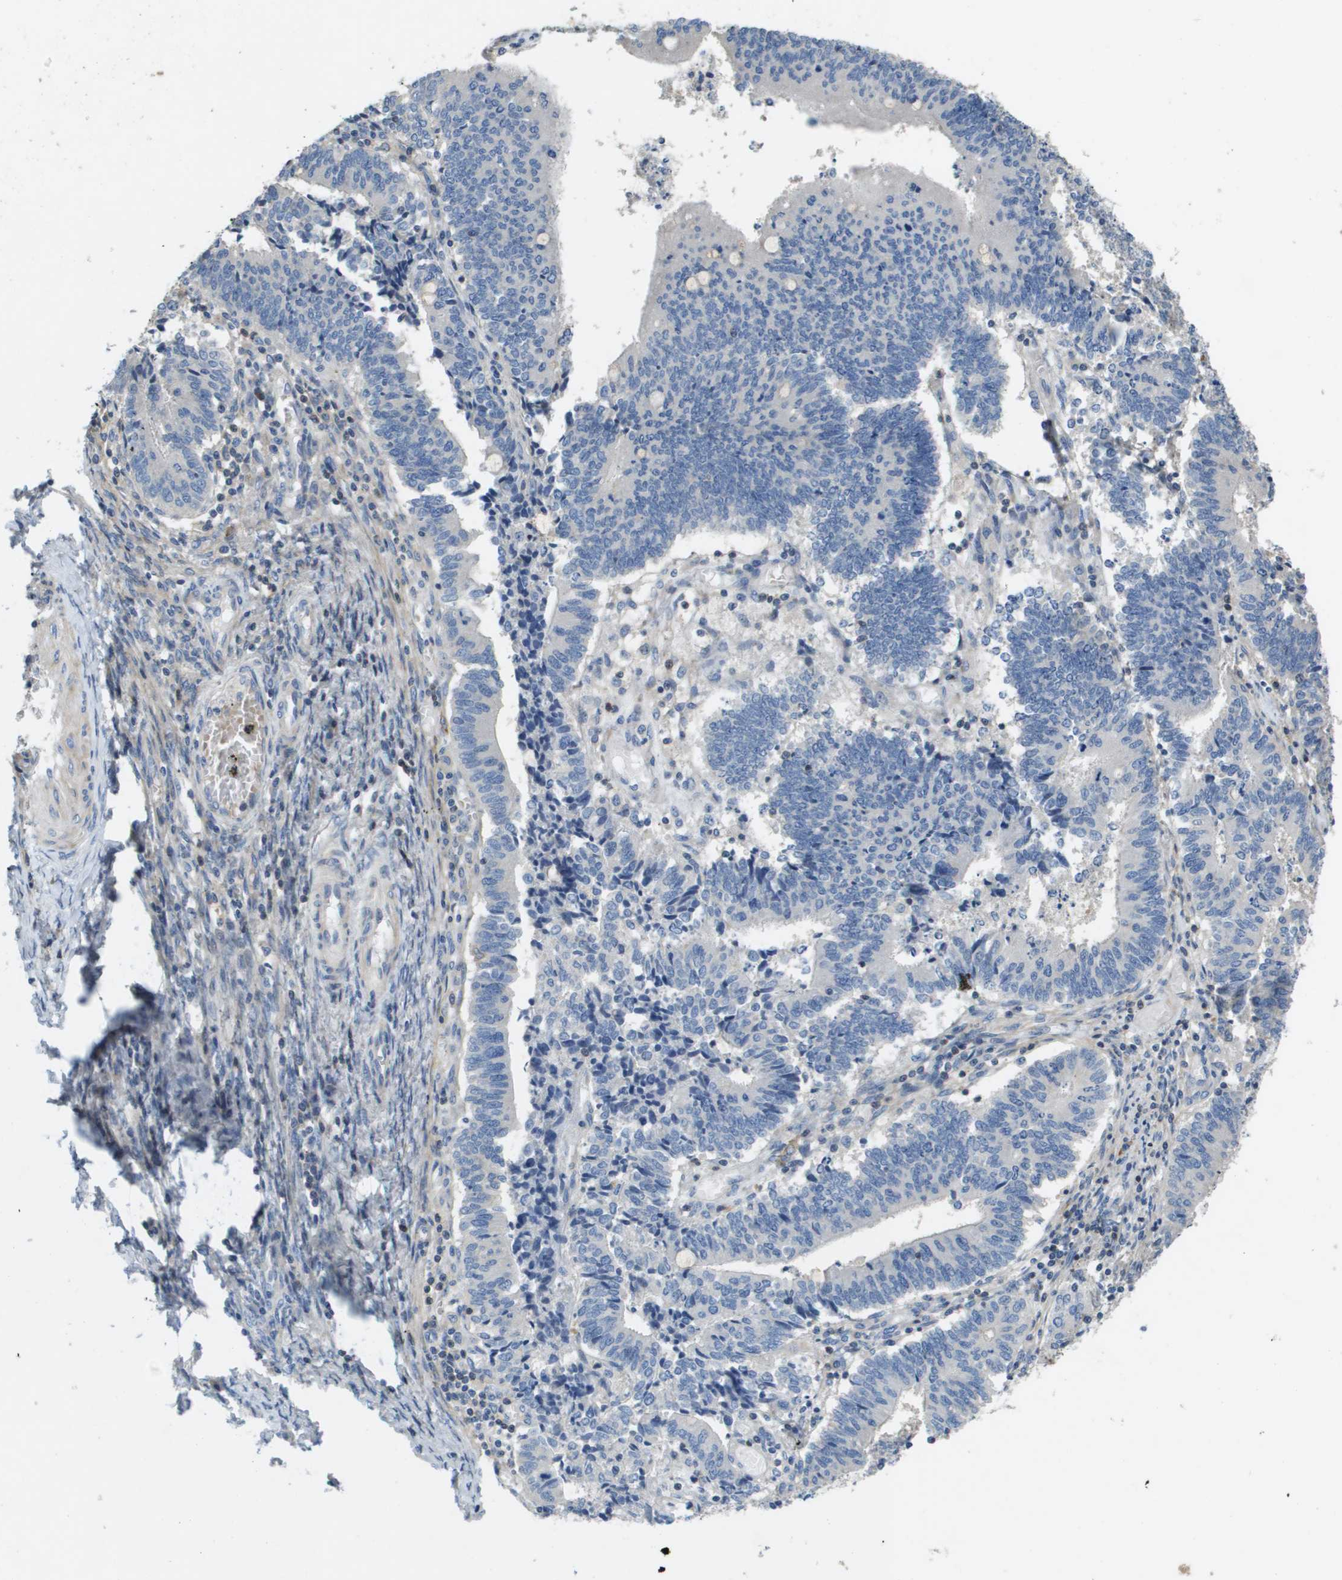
{"staining": {"intensity": "negative", "quantity": "none", "location": "none"}, "tissue": "cervical cancer", "cell_type": "Tumor cells", "image_type": "cancer", "snomed": [{"axis": "morphology", "description": "Adenocarcinoma, NOS"}, {"axis": "topography", "description": "Cervix"}], "caption": "Immunohistochemistry (IHC) photomicrograph of neoplastic tissue: human cervical cancer (adenocarcinoma) stained with DAB (3,3'-diaminobenzidine) reveals no significant protein staining in tumor cells.", "gene": "SCN4B", "patient": {"sex": "female", "age": 44}}